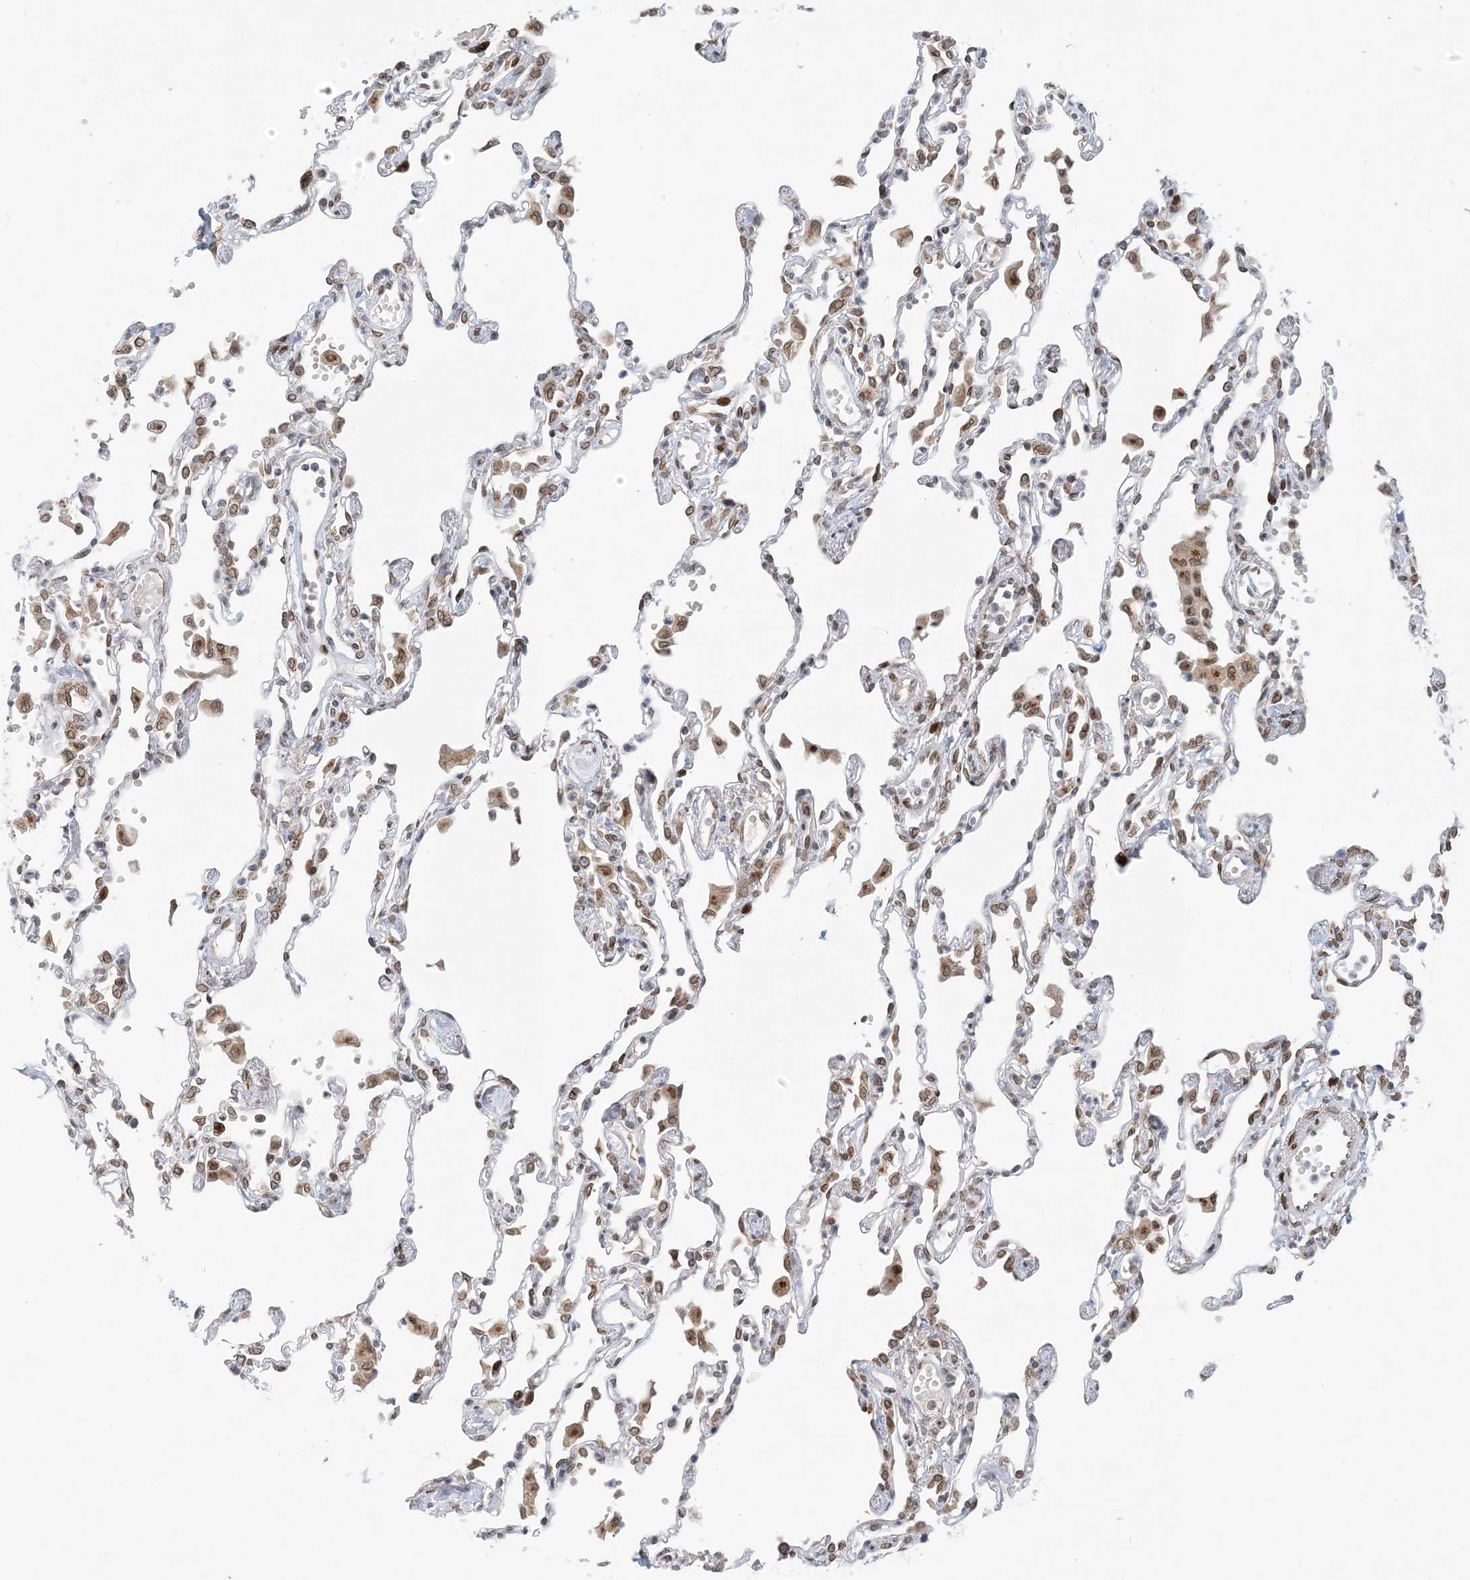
{"staining": {"intensity": "moderate", "quantity": ">75%", "location": "cytoplasmic/membranous"}, "tissue": "lung", "cell_type": "Alveolar cells", "image_type": "normal", "snomed": [{"axis": "morphology", "description": "Normal tissue, NOS"}, {"axis": "topography", "description": "Bronchus"}, {"axis": "topography", "description": "Lung"}], "caption": "The image exhibits staining of unremarkable lung, revealing moderate cytoplasmic/membranous protein staining (brown color) within alveolar cells.", "gene": "SLC35A2", "patient": {"sex": "female", "age": 49}}